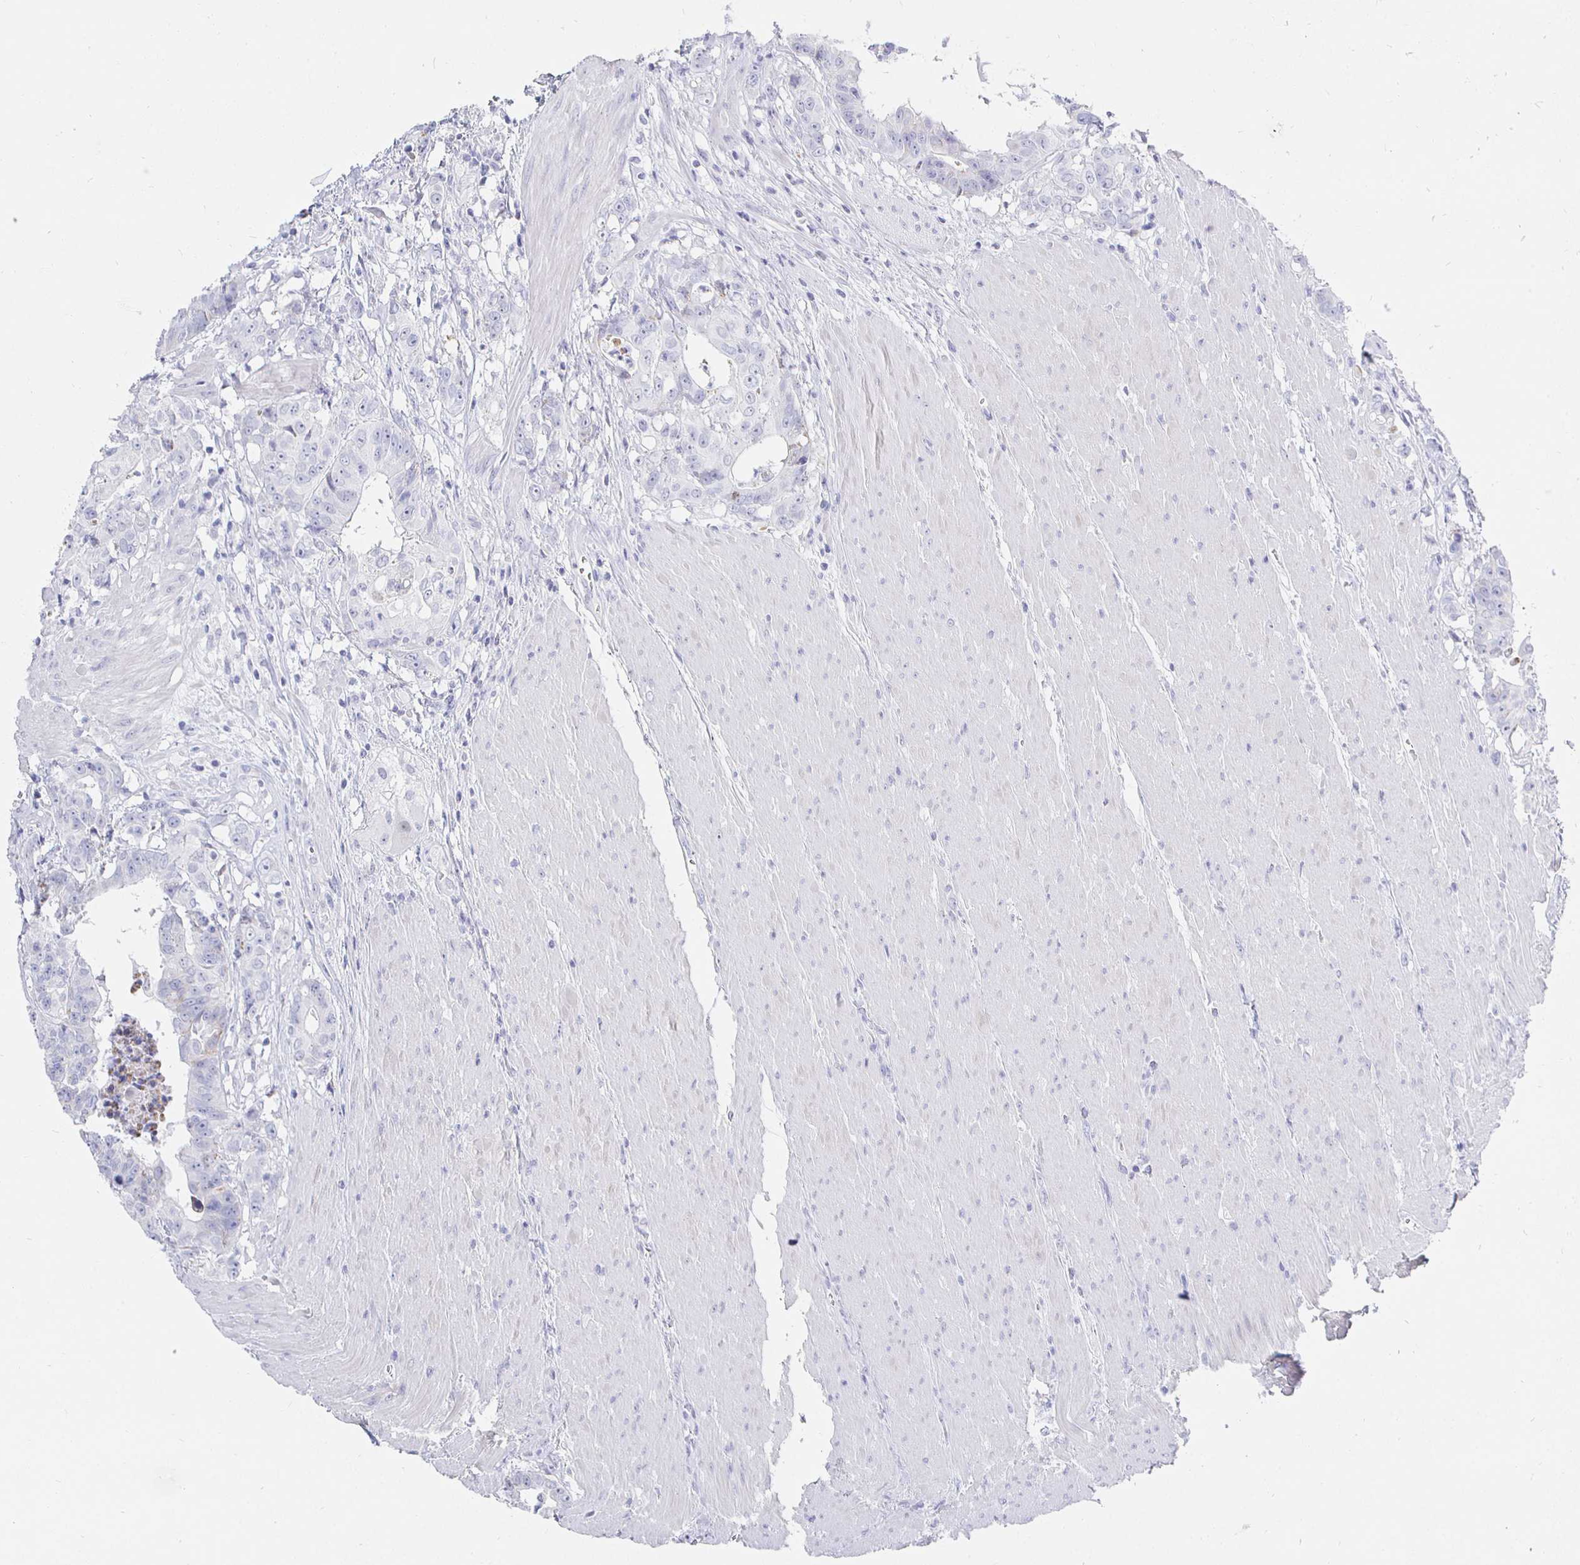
{"staining": {"intensity": "negative", "quantity": "none", "location": "none"}, "tissue": "colorectal cancer", "cell_type": "Tumor cells", "image_type": "cancer", "snomed": [{"axis": "morphology", "description": "Adenocarcinoma, NOS"}, {"axis": "topography", "description": "Rectum"}], "caption": "DAB immunohistochemical staining of human adenocarcinoma (colorectal) demonstrates no significant positivity in tumor cells.", "gene": "CR2", "patient": {"sex": "female", "age": 62}}